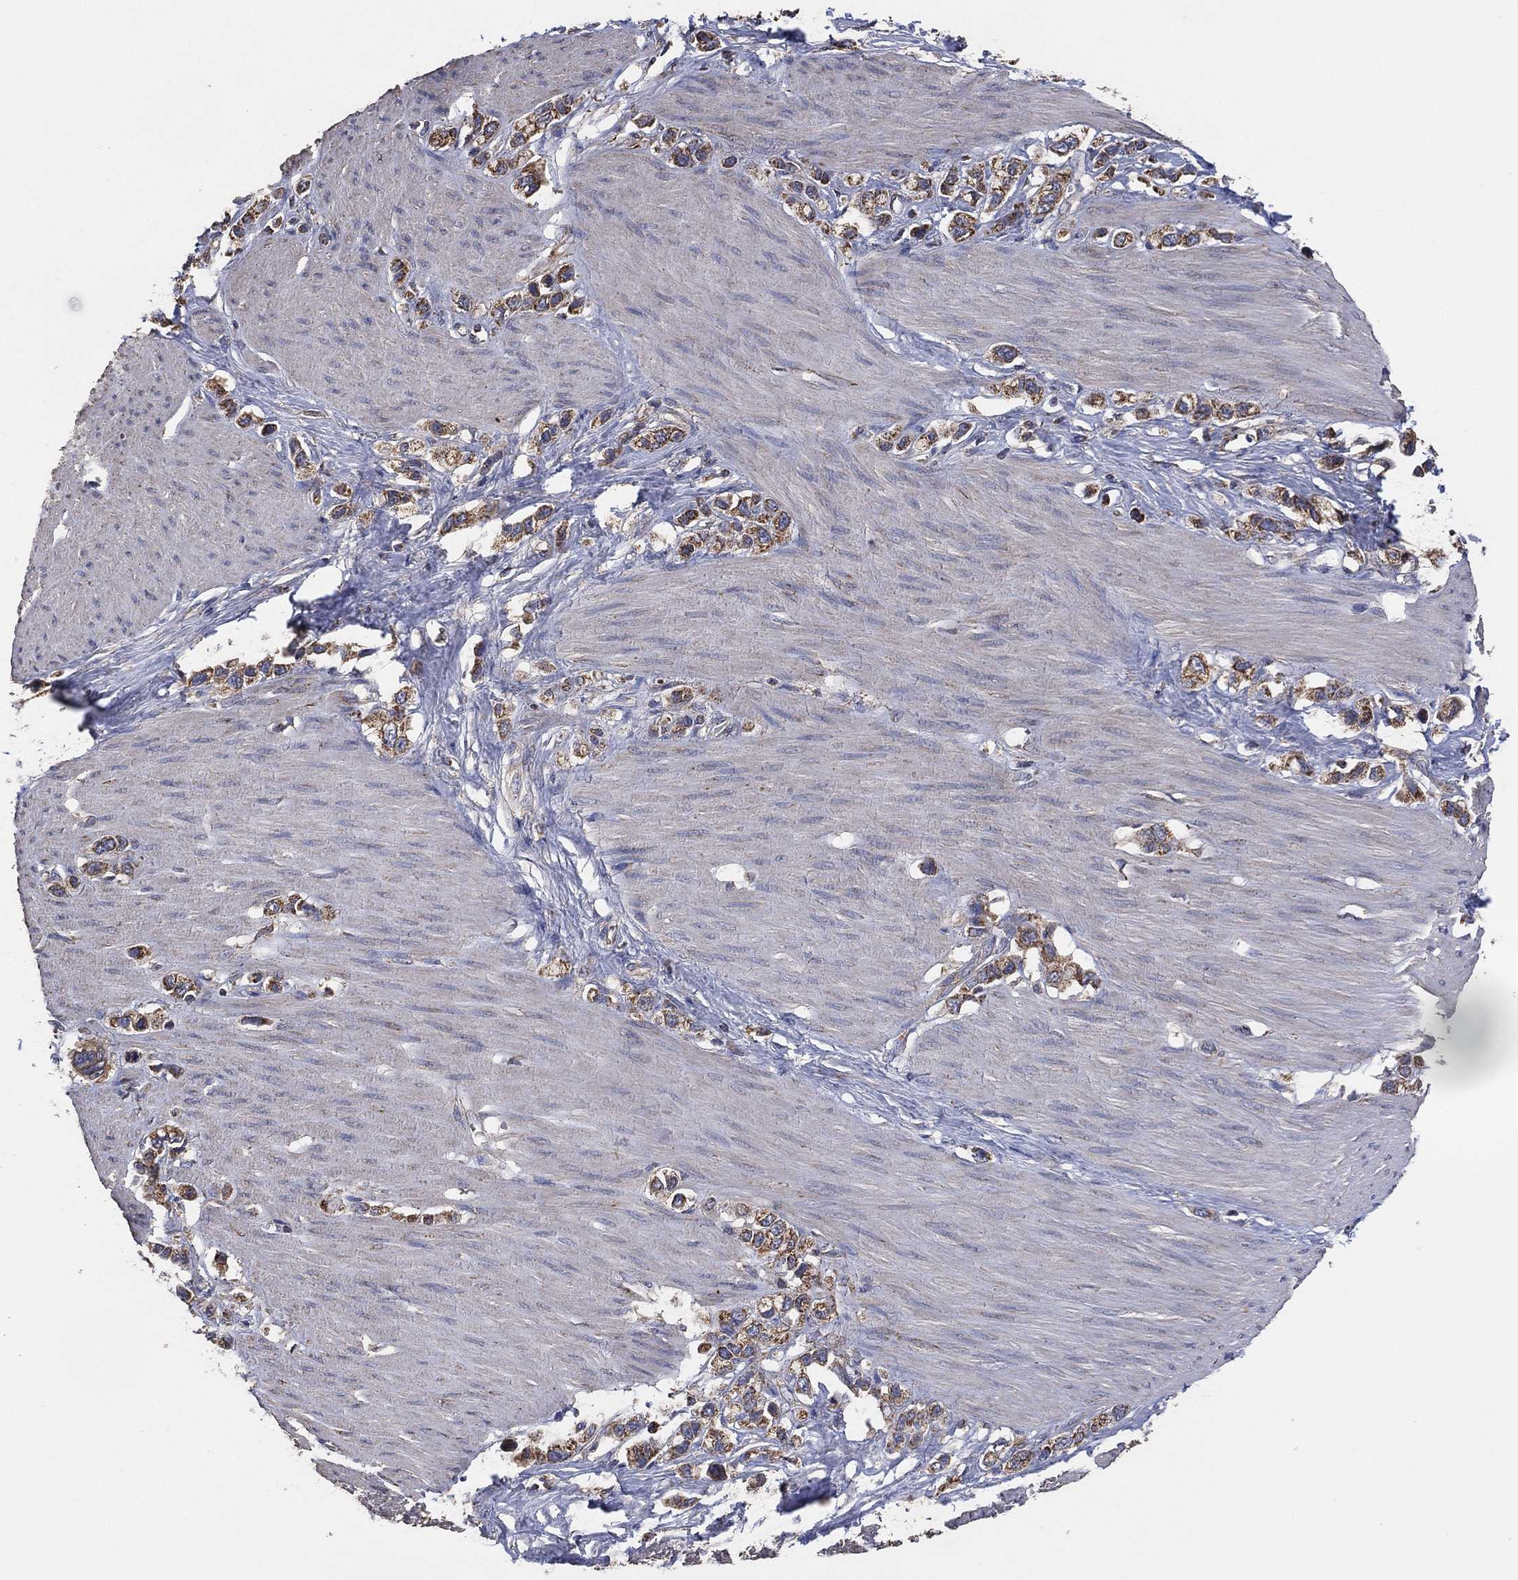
{"staining": {"intensity": "moderate", "quantity": "<25%", "location": "cytoplasmic/membranous"}, "tissue": "stomach cancer", "cell_type": "Tumor cells", "image_type": "cancer", "snomed": [{"axis": "morphology", "description": "Normal tissue, NOS"}, {"axis": "morphology", "description": "Adenocarcinoma, NOS"}, {"axis": "morphology", "description": "Adenocarcinoma, High grade"}, {"axis": "topography", "description": "Stomach, upper"}, {"axis": "topography", "description": "Stomach"}], "caption": "About <25% of tumor cells in adenocarcinoma (stomach) exhibit moderate cytoplasmic/membranous protein expression as visualized by brown immunohistochemical staining.", "gene": "LIMD1", "patient": {"sex": "female", "age": 65}}